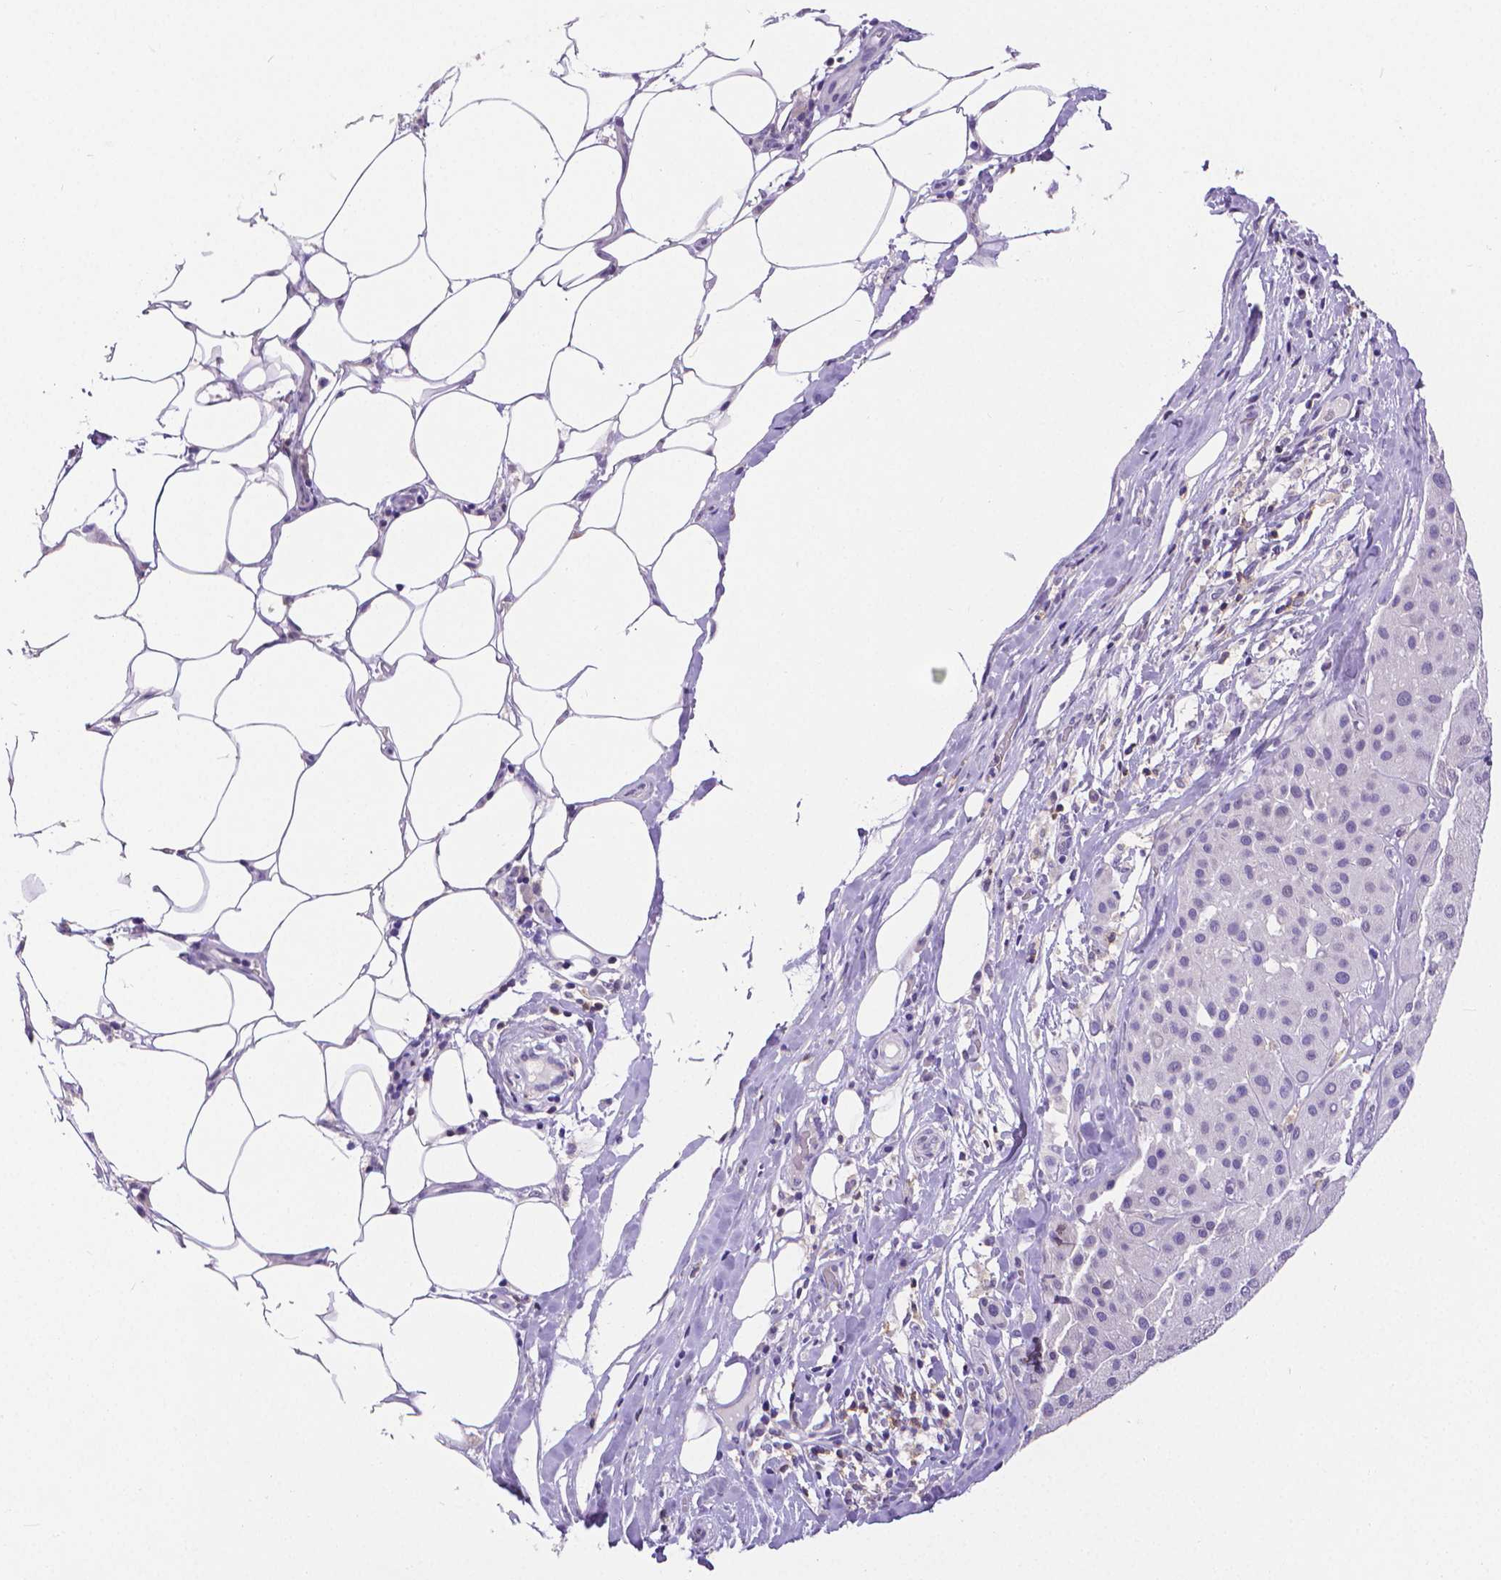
{"staining": {"intensity": "negative", "quantity": "none", "location": "none"}, "tissue": "melanoma", "cell_type": "Tumor cells", "image_type": "cancer", "snomed": [{"axis": "morphology", "description": "Malignant melanoma, Metastatic site"}, {"axis": "topography", "description": "Smooth muscle"}], "caption": "Photomicrograph shows no protein staining in tumor cells of melanoma tissue.", "gene": "CD4", "patient": {"sex": "male", "age": 41}}